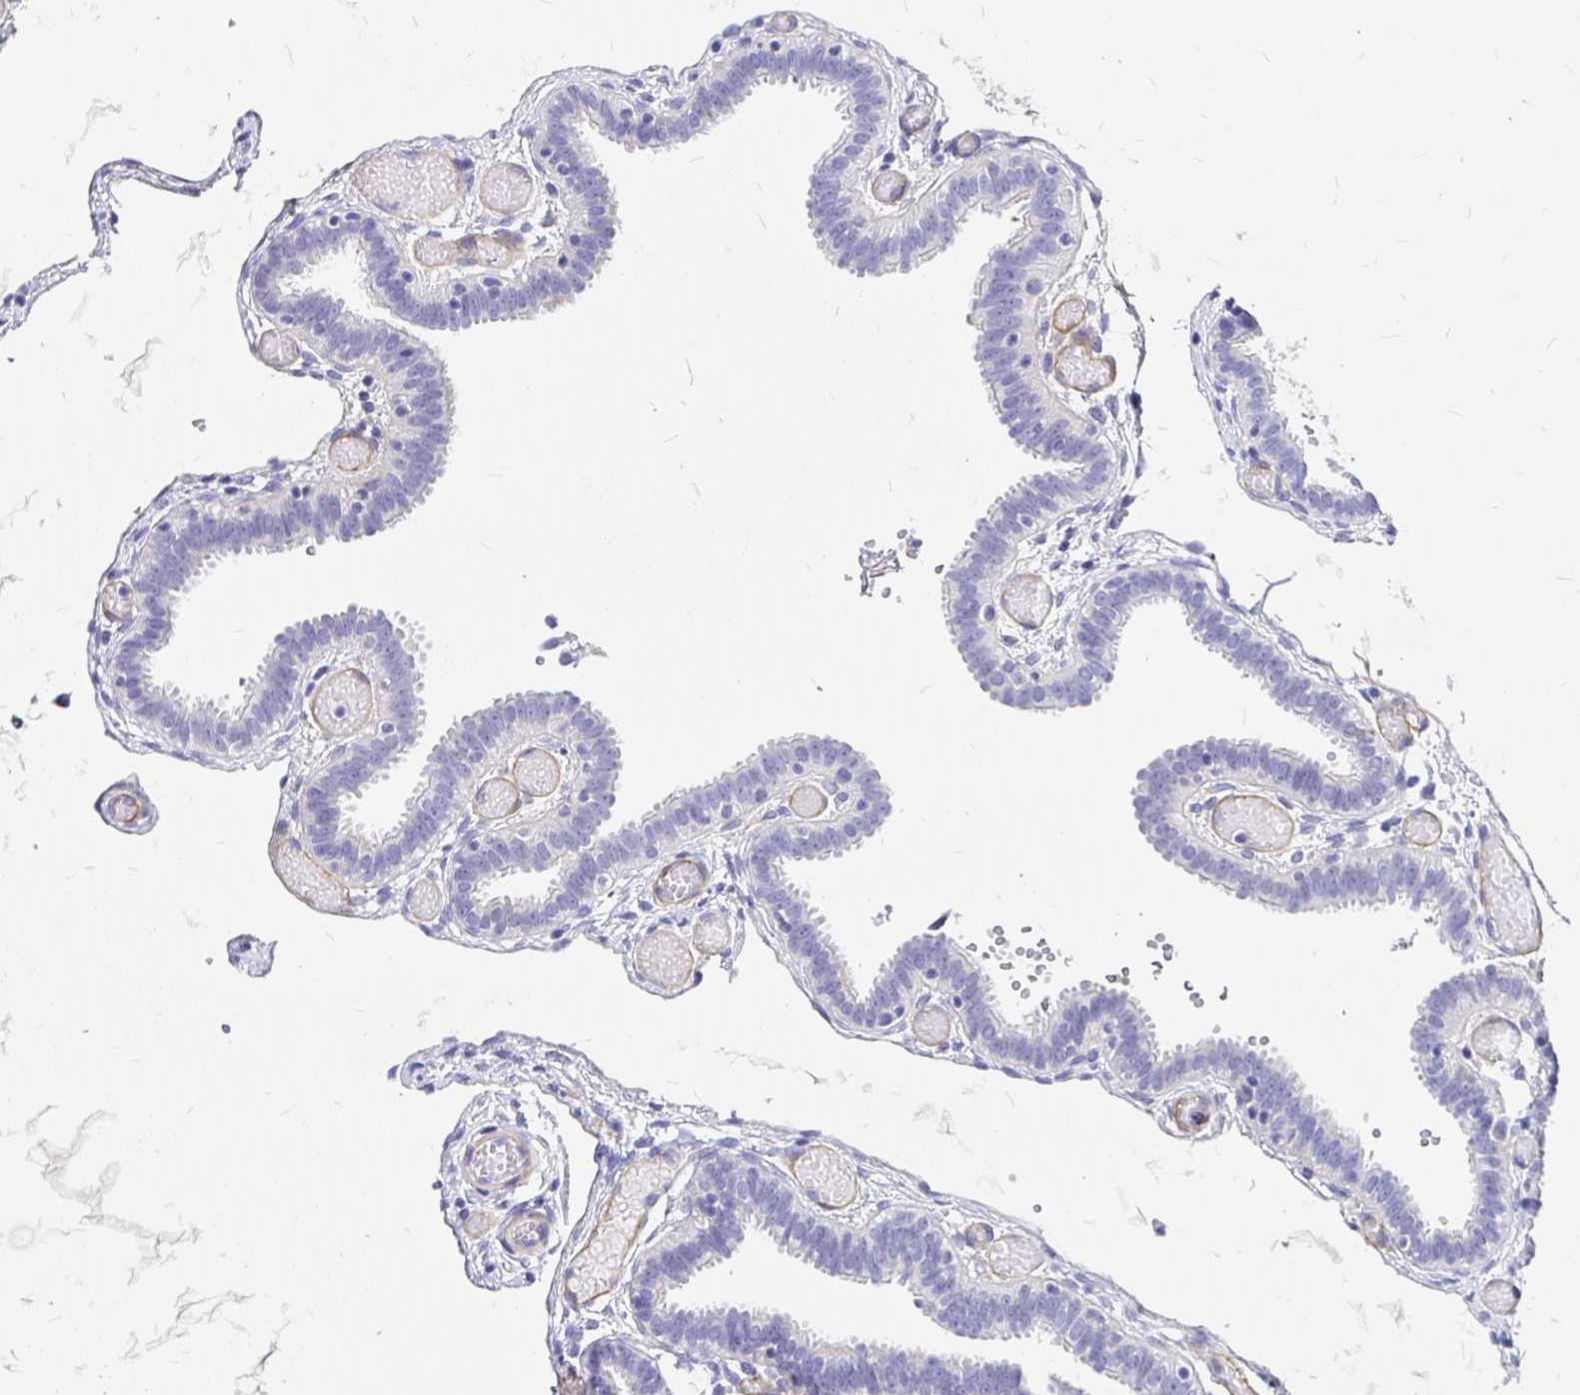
{"staining": {"intensity": "negative", "quantity": "none", "location": "none"}, "tissue": "fallopian tube", "cell_type": "Glandular cells", "image_type": "normal", "snomed": [{"axis": "morphology", "description": "Normal tissue, NOS"}, {"axis": "topography", "description": "Fallopian tube"}], "caption": "The micrograph demonstrates no staining of glandular cells in unremarkable fallopian tube. The staining was performed using DAB to visualize the protein expression in brown, while the nuclei were stained in blue with hematoxylin (Magnification: 20x).", "gene": "MYO1B", "patient": {"sex": "female", "age": 37}}